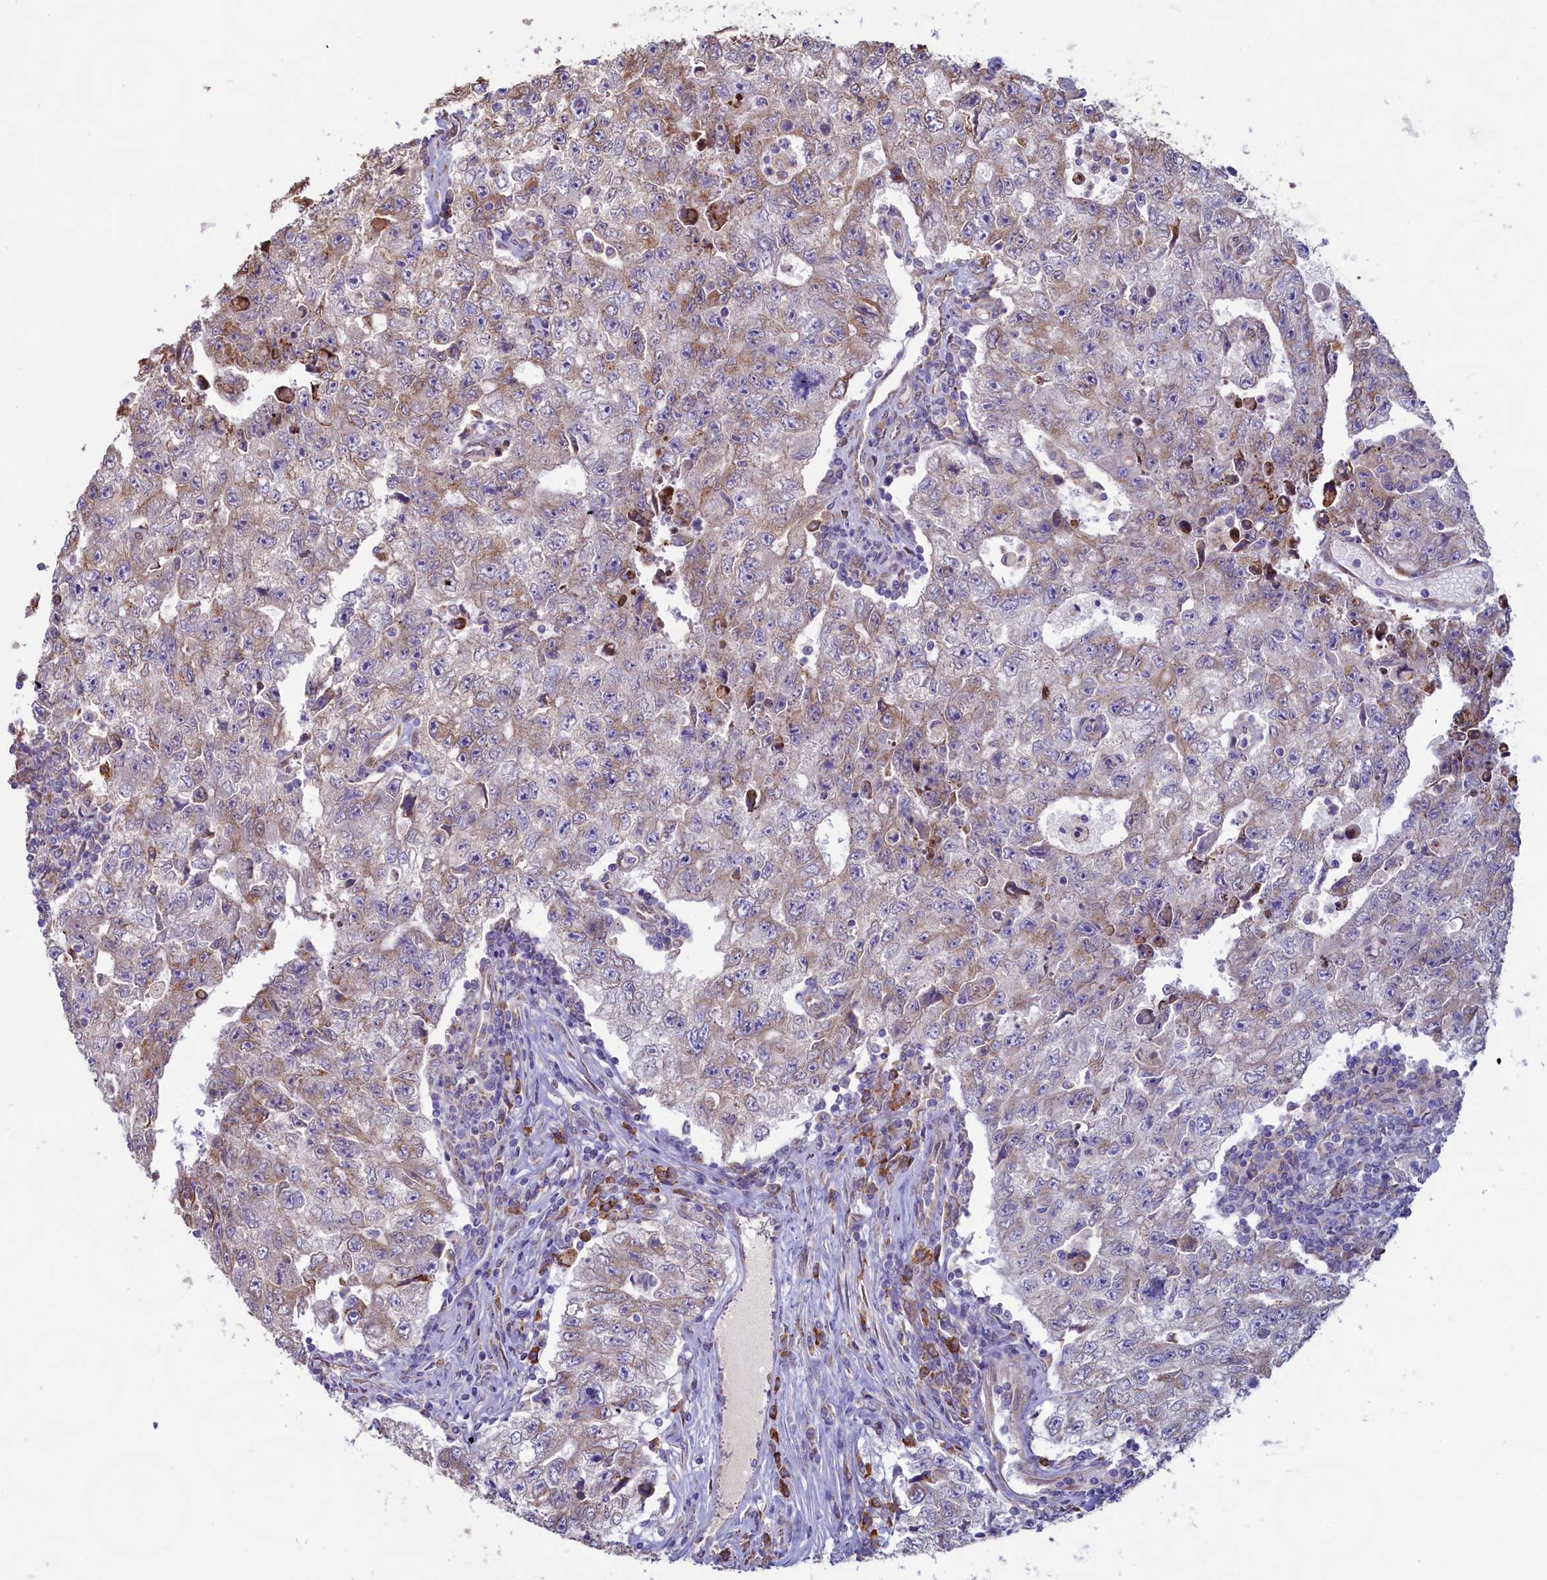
{"staining": {"intensity": "weak", "quantity": "<25%", "location": "cytoplasmic/membranous"}, "tissue": "testis cancer", "cell_type": "Tumor cells", "image_type": "cancer", "snomed": [{"axis": "morphology", "description": "Carcinoma, Embryonal, NOS"}, {"axis": "topography", "description": "Testis"}], "caption": "Protein analysis of embryonal carcinoma (testis) displays no significant positivity in tumor cells.", "gene": "TBC1D19", "patient": {"sex": "male", "age": 17}}